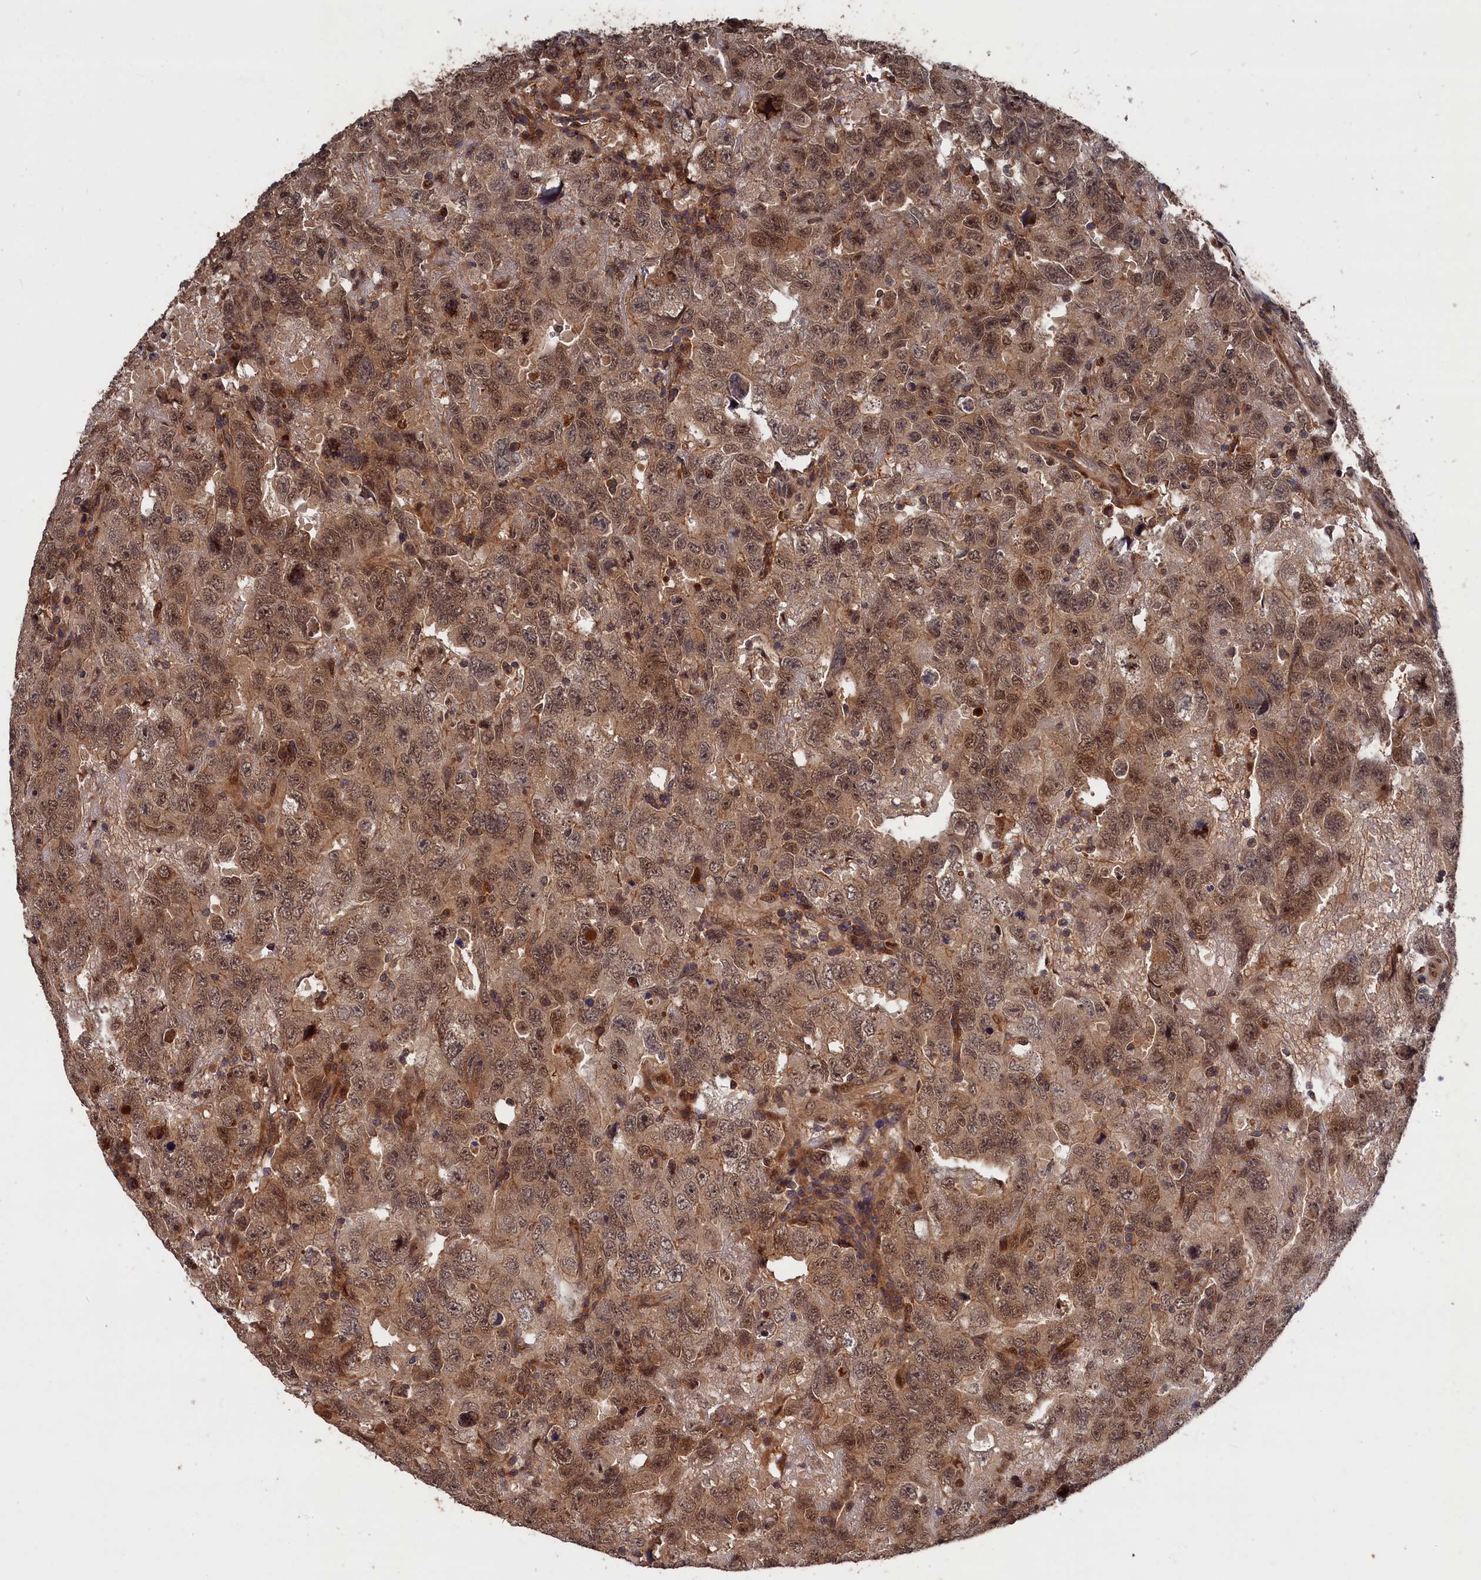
{"staining": {"intensity": "moderate", "quantity": ">75%", "location": "cytoplasmic/membranous,nuclear"}, "tissue": "testis cancer", "cell_type": "Tumor cells", "image_type": "cancer", "snomed": [{"axis": "morphology", "description": "Carcinoma, Embryonal, NOS"}, {"axis": "topography", "description": "Testis"}], "caption": "Protein analysis of testis embryonal carcinoma tissue exhibits moderate cytoplasmic/membranous and nuclear staining in approximately >75% of tumor cells.", "gene": "RMI2", "patient": {"sex": "male", "age": 45}}